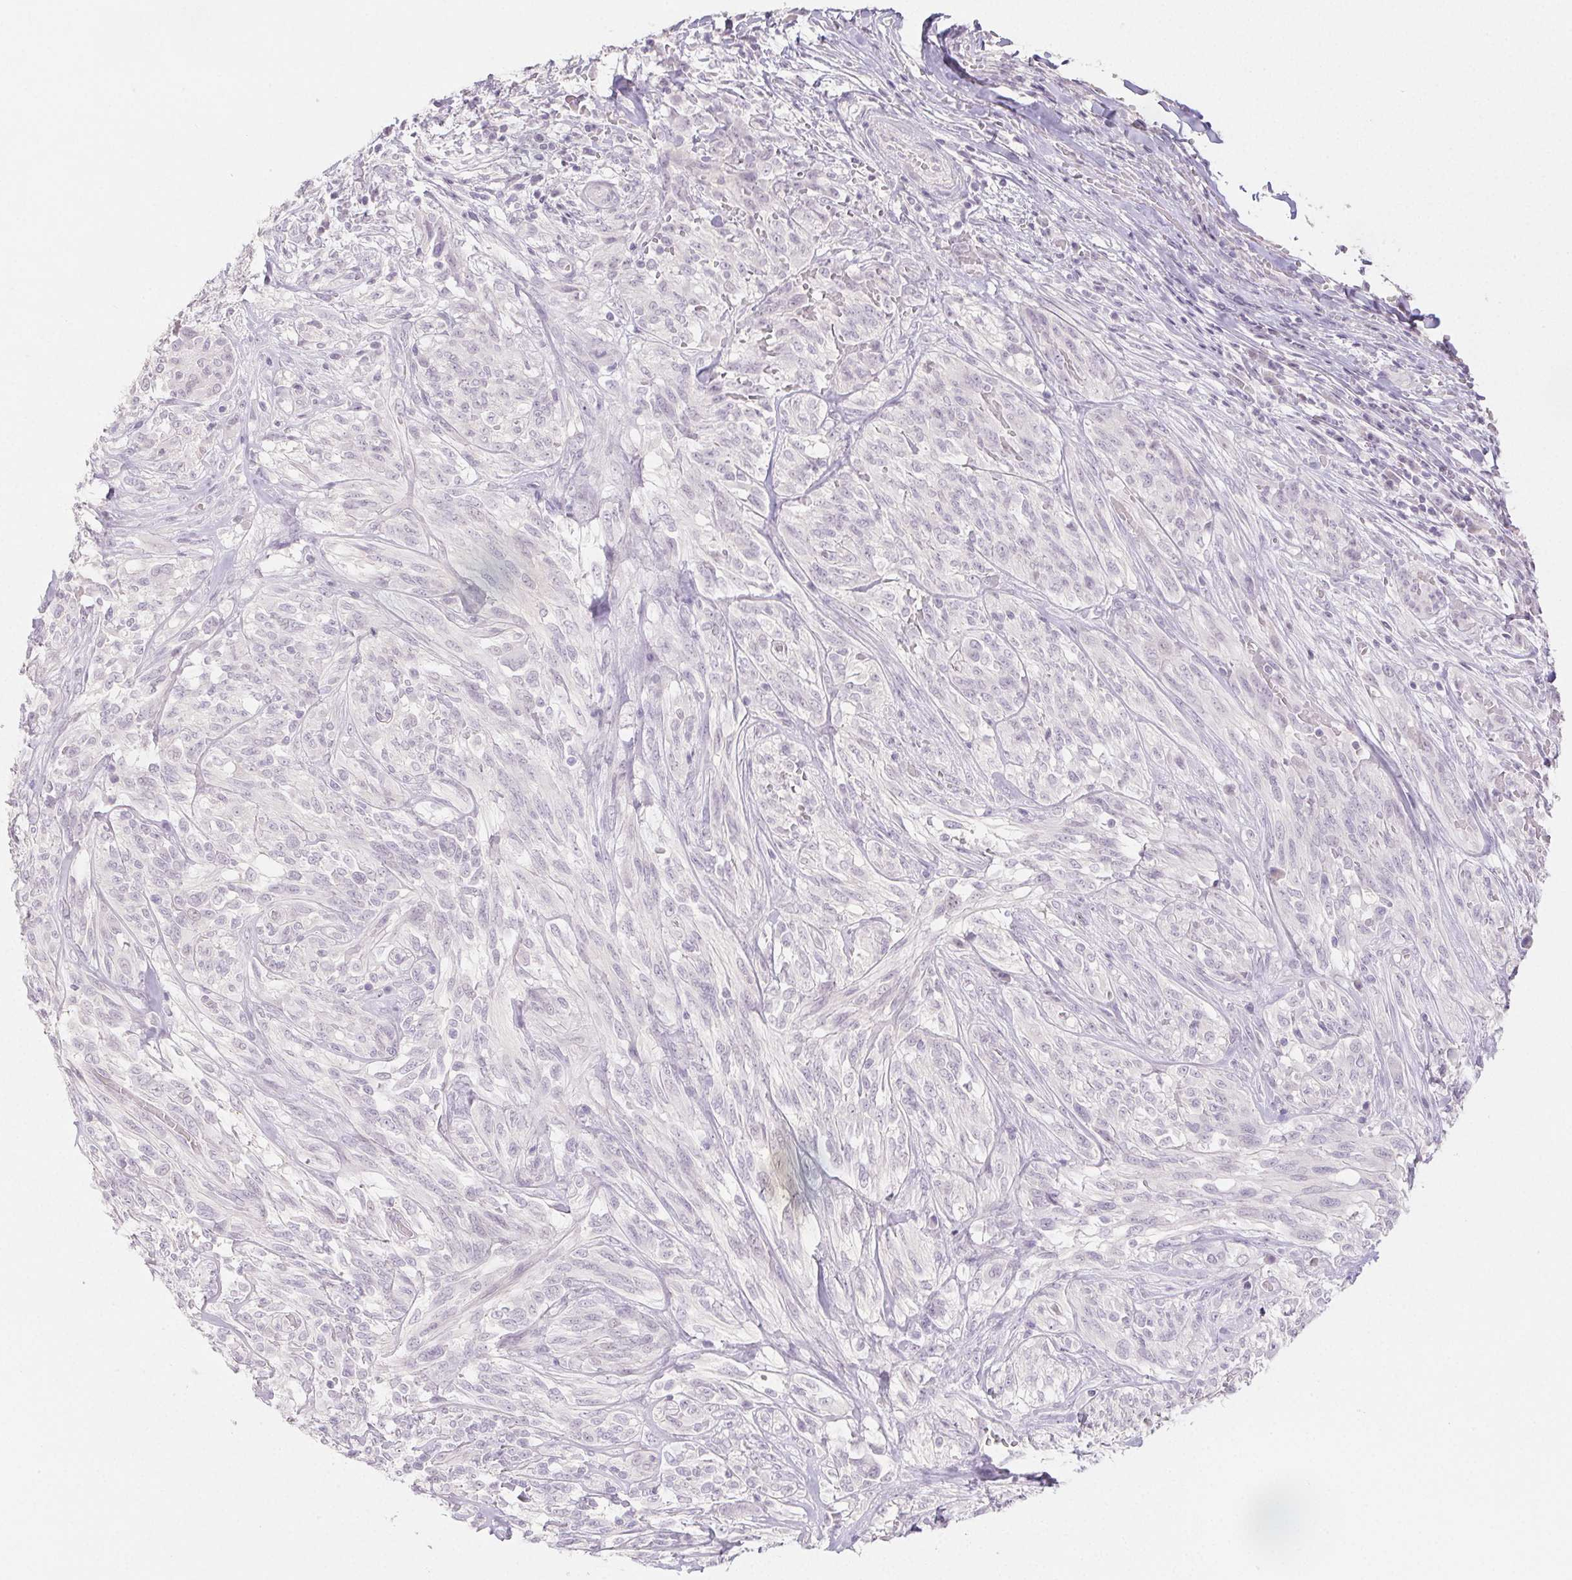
{"staining": {"intensity": "negative", "quantity": "none", "location": "none"}, "tissue": "melanoma", "cell_type": "Tumor cells", "image_type": "cancer", "snomed": [{"axis": "morphology", "description": "Malignant melanoma, NOS"}, {"axis": "topography", "description": "Skin"}], "caption": "An immunohistochemistry (IHC) micrograph of melanoma is shown. There is no staining in tumor cells of melanoma.", "gene": "PI3", "patient": {"sex": "female", "age": 91}}